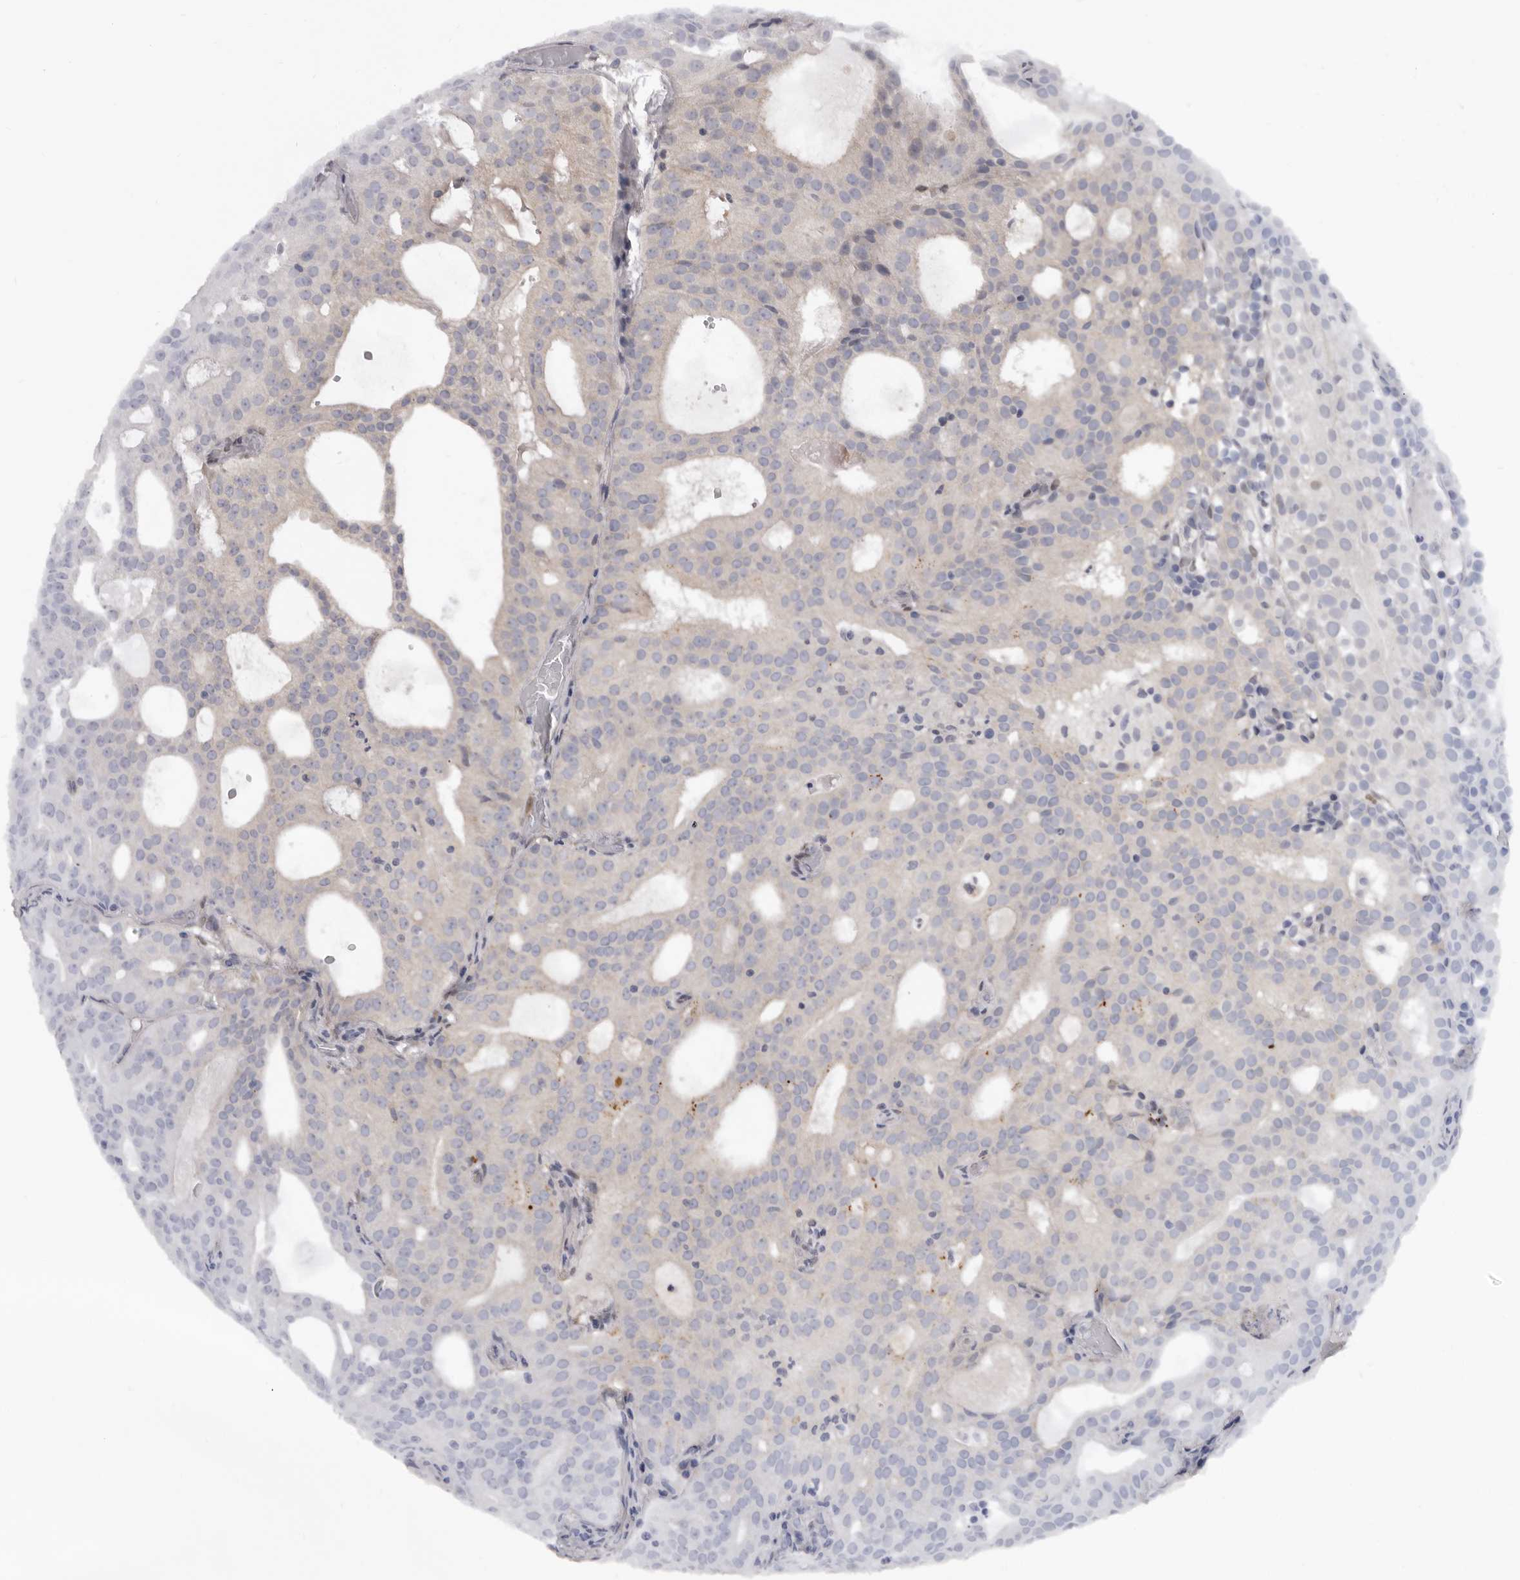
{"staining": {"intensity": "negative", "quantity": "none", "location": "none"}, "tissue": "prostate cancer", "cell_type": "Tumor cells", "image_type": "cancer", "snomed": [{"axis": "morphology", "description": "Adenocarcinoma, Medium grade"}, {"axis": "topography", "description": "Prostate"}], "caption": "A photomicrograph of prostate cancer (medium-grade adenocarcinoma) stained for a protein exhibits no brown staining in tumor cells.", "gene": "KHDRBS2", "patient": {"sex": "male", "age": 88}}